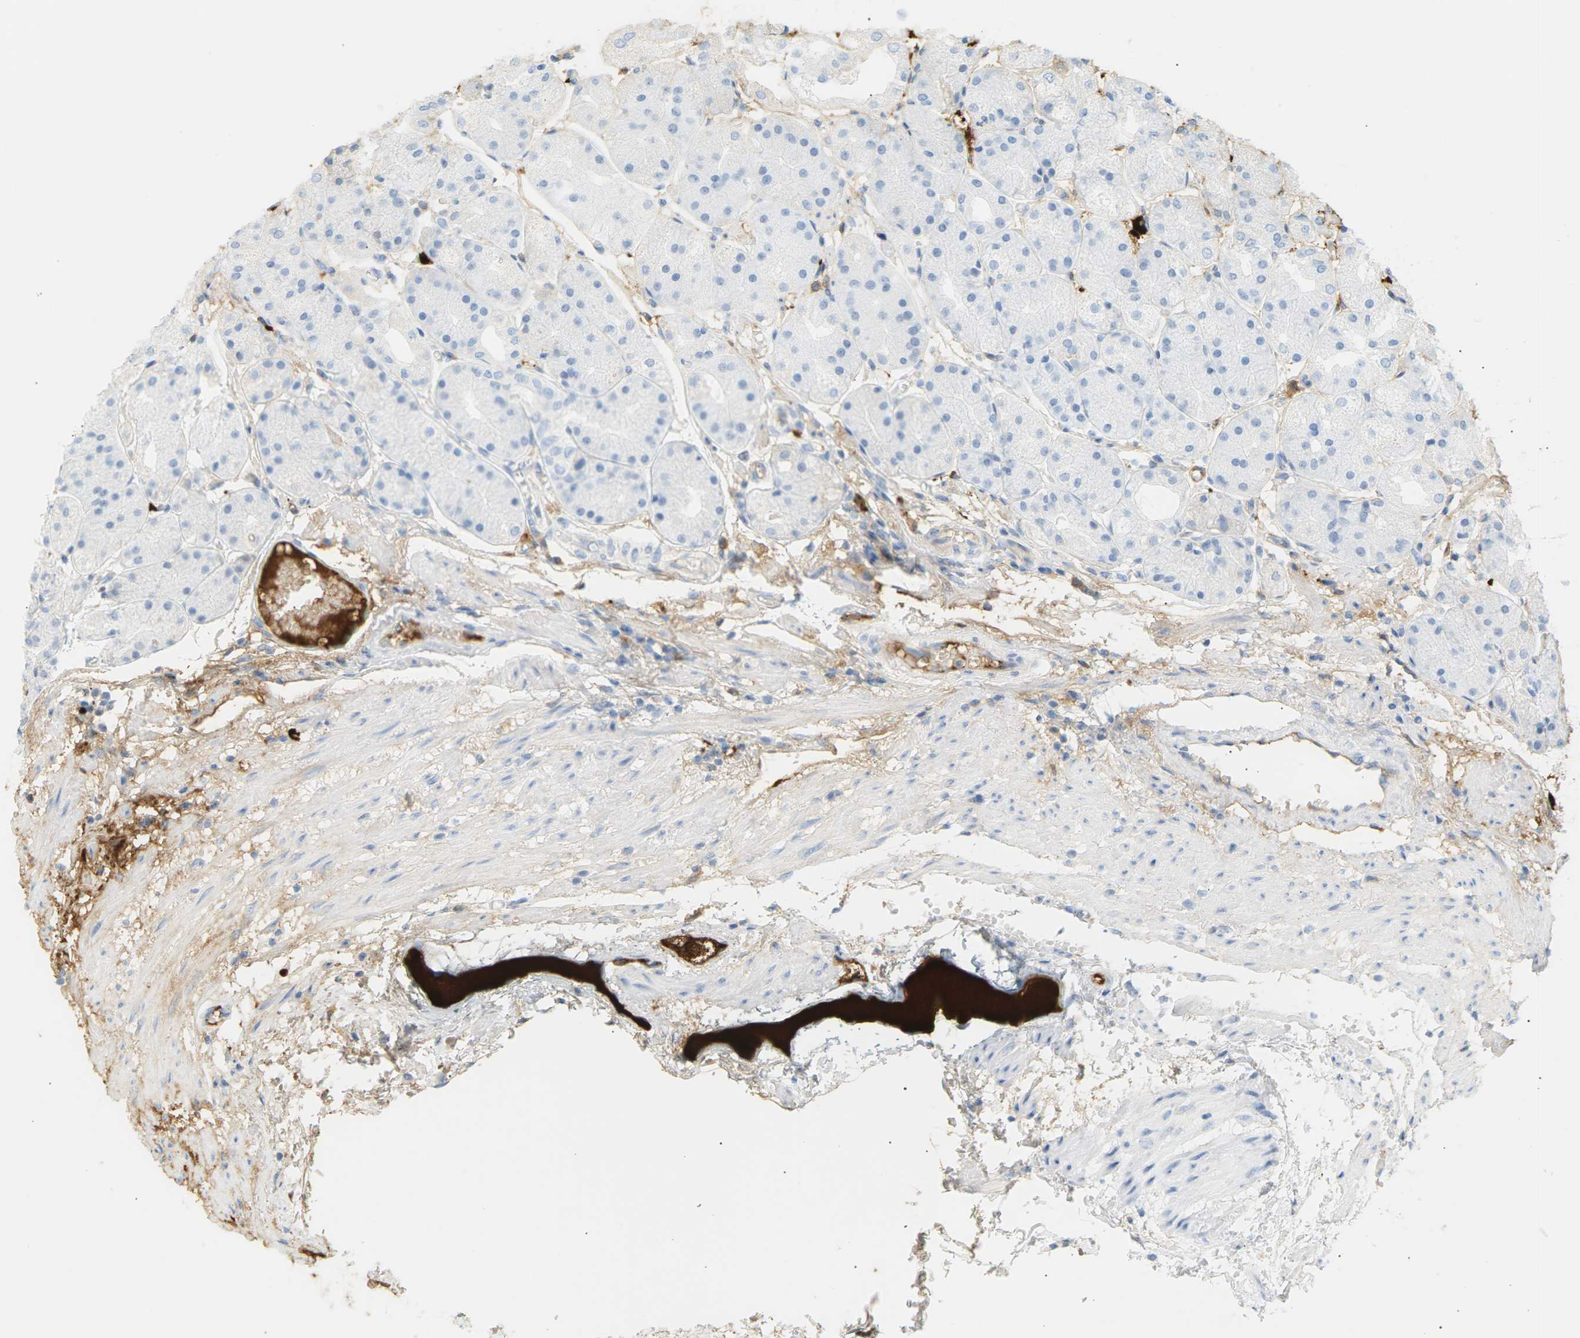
{"staining": {"intensity": "negative", "quantity": "none", "location": "none"}, "tissue": "stomach", "cell_type": "Glandular cells", "image_type": "normal", "snomed": [{"axis": "morphology", "description": "Normal tissue, NOS"}, {"axis": "topography", "description": "Stomach, upper"}], "caption": "This micrograph is of normal stomach stained with immunohistochemistry (IHC) to label a protein in brown with the nuclei are counter-stained blue. There is no positivity in glandular cells. The staining is performed using DAB brown chromogen with nuclei counter-stained in using hematoxylin.", "gene": "IGLC3", "patient": {"sex": "male", "age": 72}}